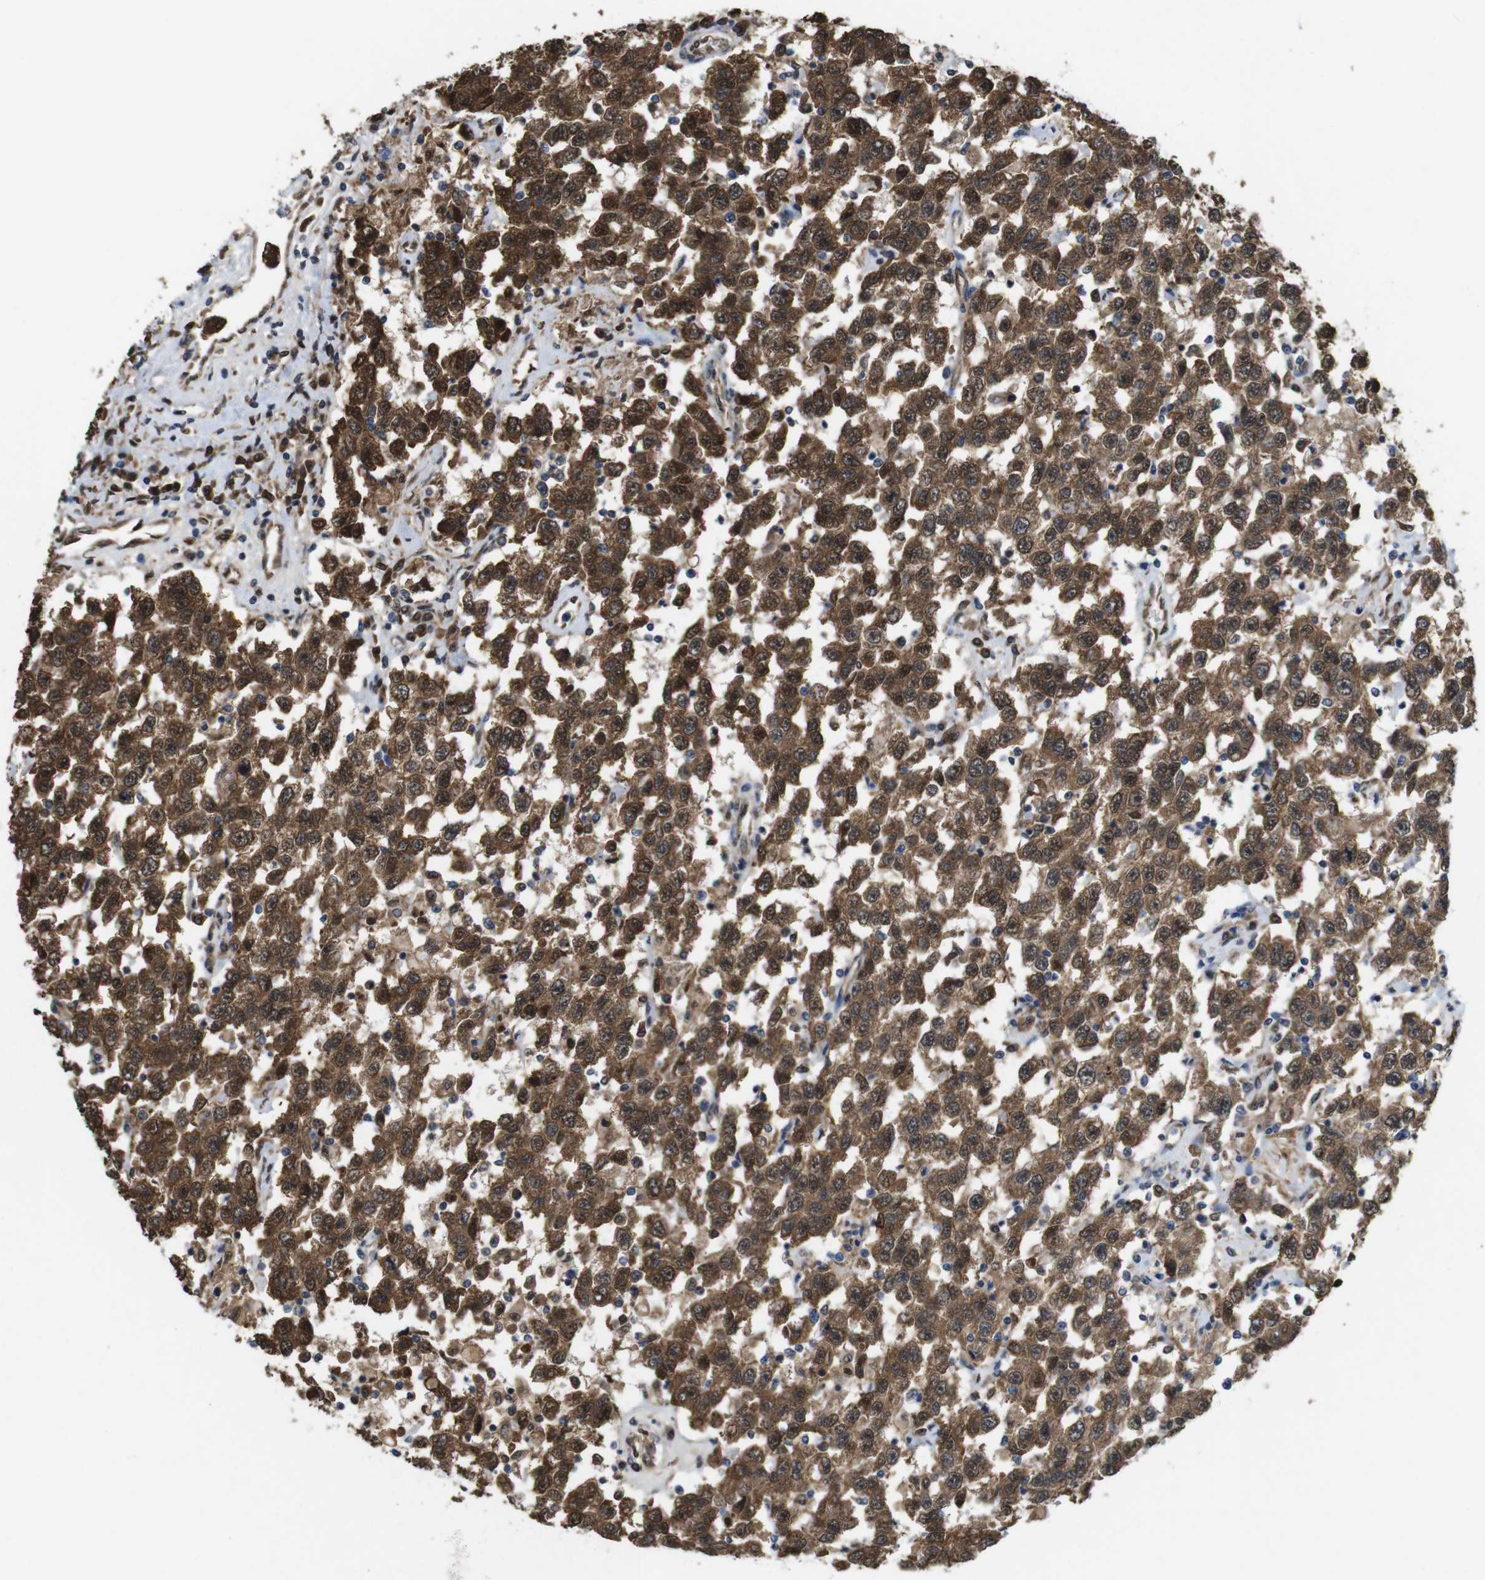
{"staining": {"intensity": "strong", "quantity": ">75%", "location": "cytoplasmic/membranous,nuclear"}, "tissue": "testis cancer", "cell_type": "Tumor cells", "image_type": "cancer", "snomed": [{"axis": "morphology", "description": "Seminoma, NOS"}, {"axis": "topography", "description": "Testis"}], "caption": "Immunohistochemical staining of testis seminoma demonstrates strong cytoplasmic/membranous and nuclear protein expression in about >75% of tumor cells.", "gene": "YWHAG", "patient": {"sex": "male", "age": 41}}